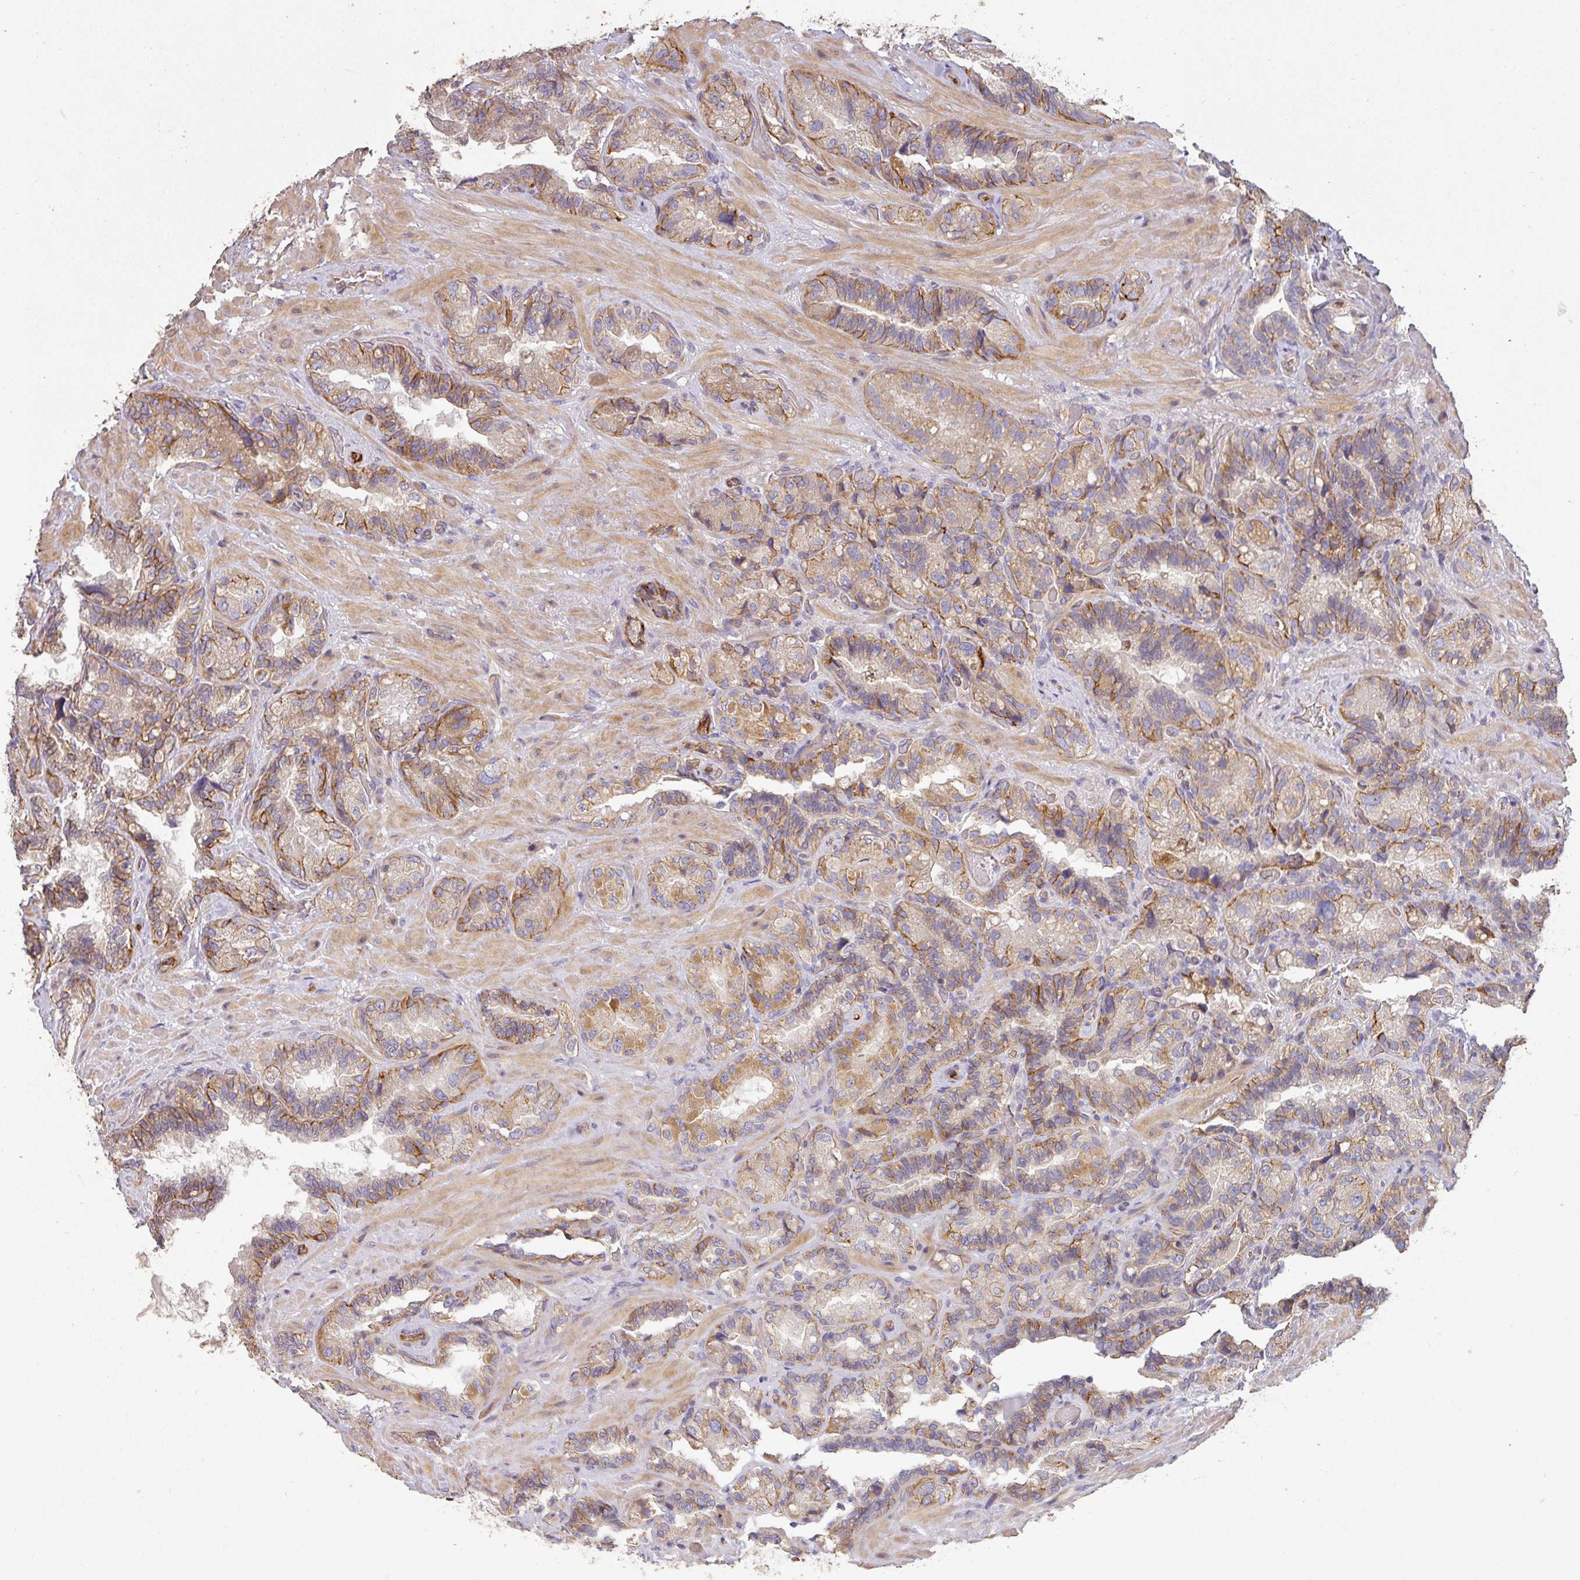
{"staining": {"intensity": "moderate", "quantity": "25%-75%", "location": "cytoplasmic/membranous"}, "tissue": "seminal vesicle", "cell_type": "Glandular cells", "image_type": "normal", "snomed": [{"axis": "morphology", "description": "Normal tissue, NOS"}, {"axis": "topography", "description": "Prostate and seminal vesicle, NOS"}, {"axis": "topography", "description": "Prostate"}, {"axis": "topography", "description": "Seminal veicle"}], "caption": "Immunohistochemical staining of unremarkable seminal vesicle shows moderate cytoplasmic/membranous protein staining in approximately 25%-75% of glandular cells.", "gene": "PCDH1", "patient": {"sex": "male", "age": 67}}